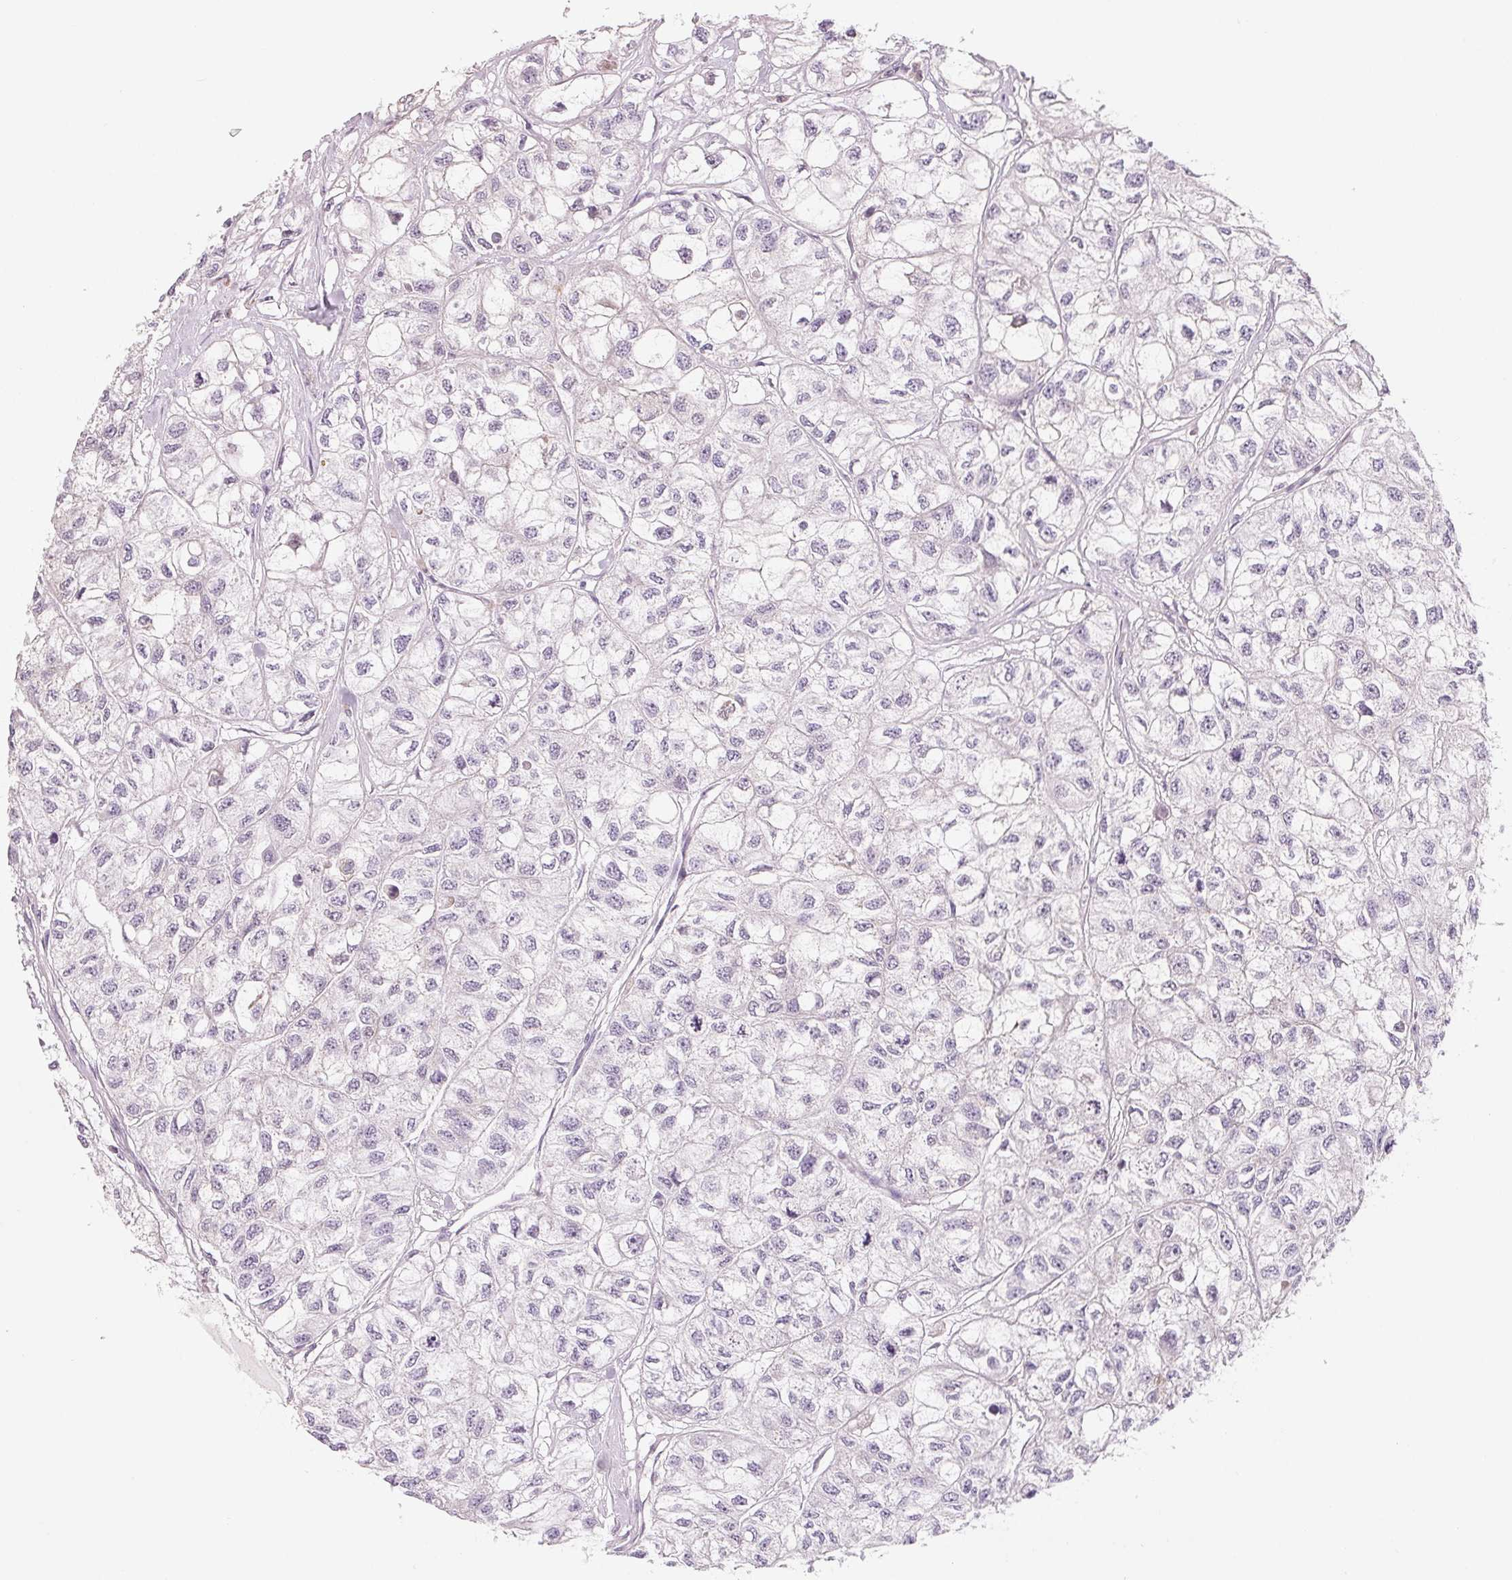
{"staining": {"intensity": "negative", "quantity": "none", "location": "none"}, "tissue": "renal cancer", "cell_type": "Tumor cells", "image_type": "cancer", "snomed": [{"axis": "morphology", "description": "Adenocarcinoma, NOS"}, {"axis": "topography", "description": "Kidney"}], "caption": "This is a histopathology image of immunohistochemistry staining of adenocarcinoma (renal), which shows no staining in tumor cells.", "gene": "VTCN1", "patient": {"sex": "male", "age": 56}}